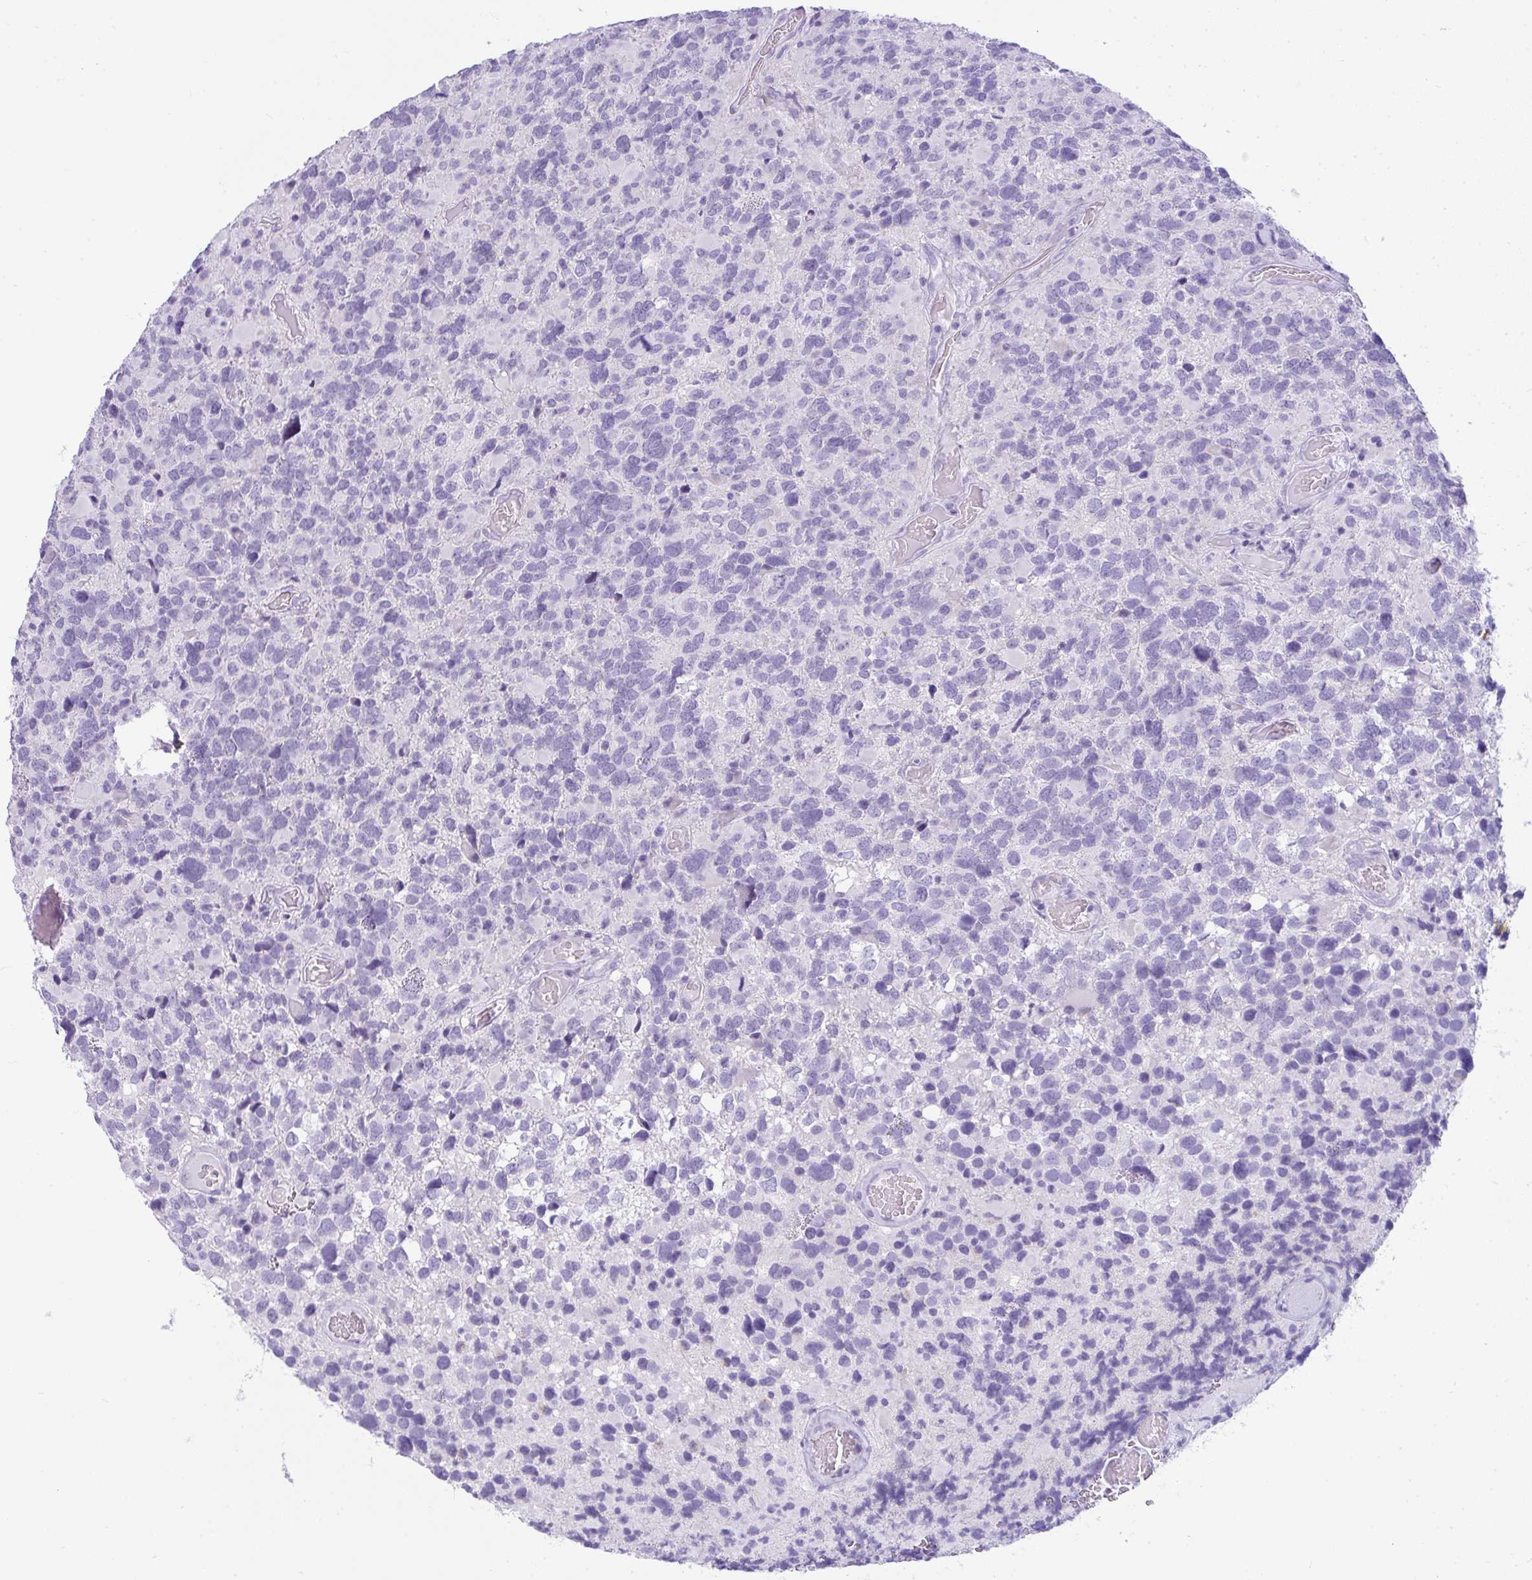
{"staining": {"intensity": "negative", "quantity": "none", "location": "none"}, "tissue": "glioma", "cell_type": "Tumor cells", "image_type": "cancer", "snomed": [{"axis": "morphology", "description": "Glioma, malignant, High grade"}, {"axis": "topography", "description": "Brain"}], "caption": "Tumor cells show no significant expression in malignant glioma (high-grade).", "gene": "RASL10A", "patient": {"sex": "female", "age": 40}}